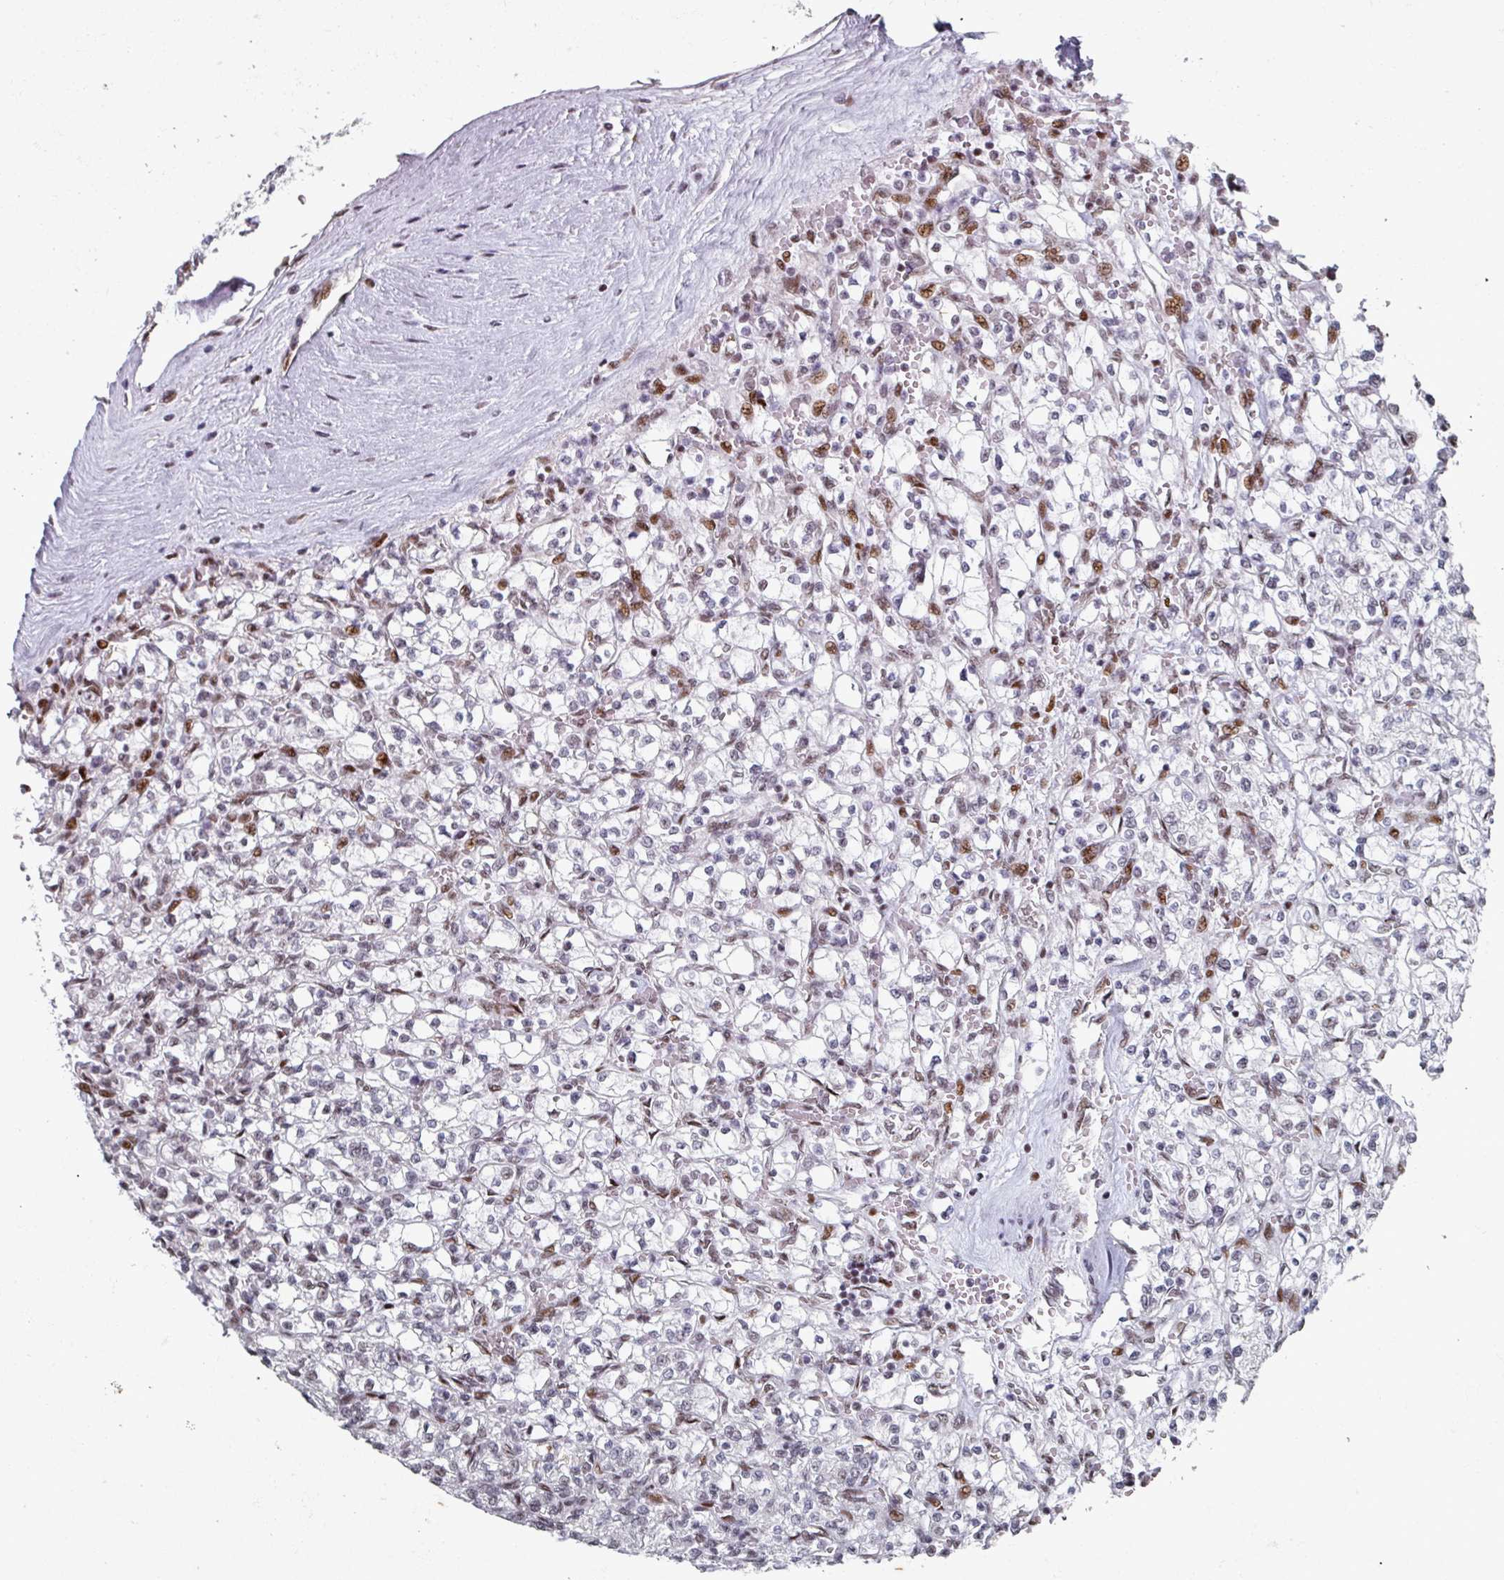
{"staining": {"intensity": "moderate", "quantity": "<25%", "location": "nuclear"}, "tissue": "renal cancer", "cell_type": "Tumor cells", "image_type": "cancer", "snomed": [{"axis": "morphology", "description": "Adenocarcinoma, NOS"}, {"axis": "topography", "description": "Kidney"}], "caption": "Protein expression analysis of human adenocarcinoma (renal) reveals moderate nuclear positivity in approximately <25% of tumor cells.", "gene": "SF3B5", "patient": {"sex": "female", "age": 64}}